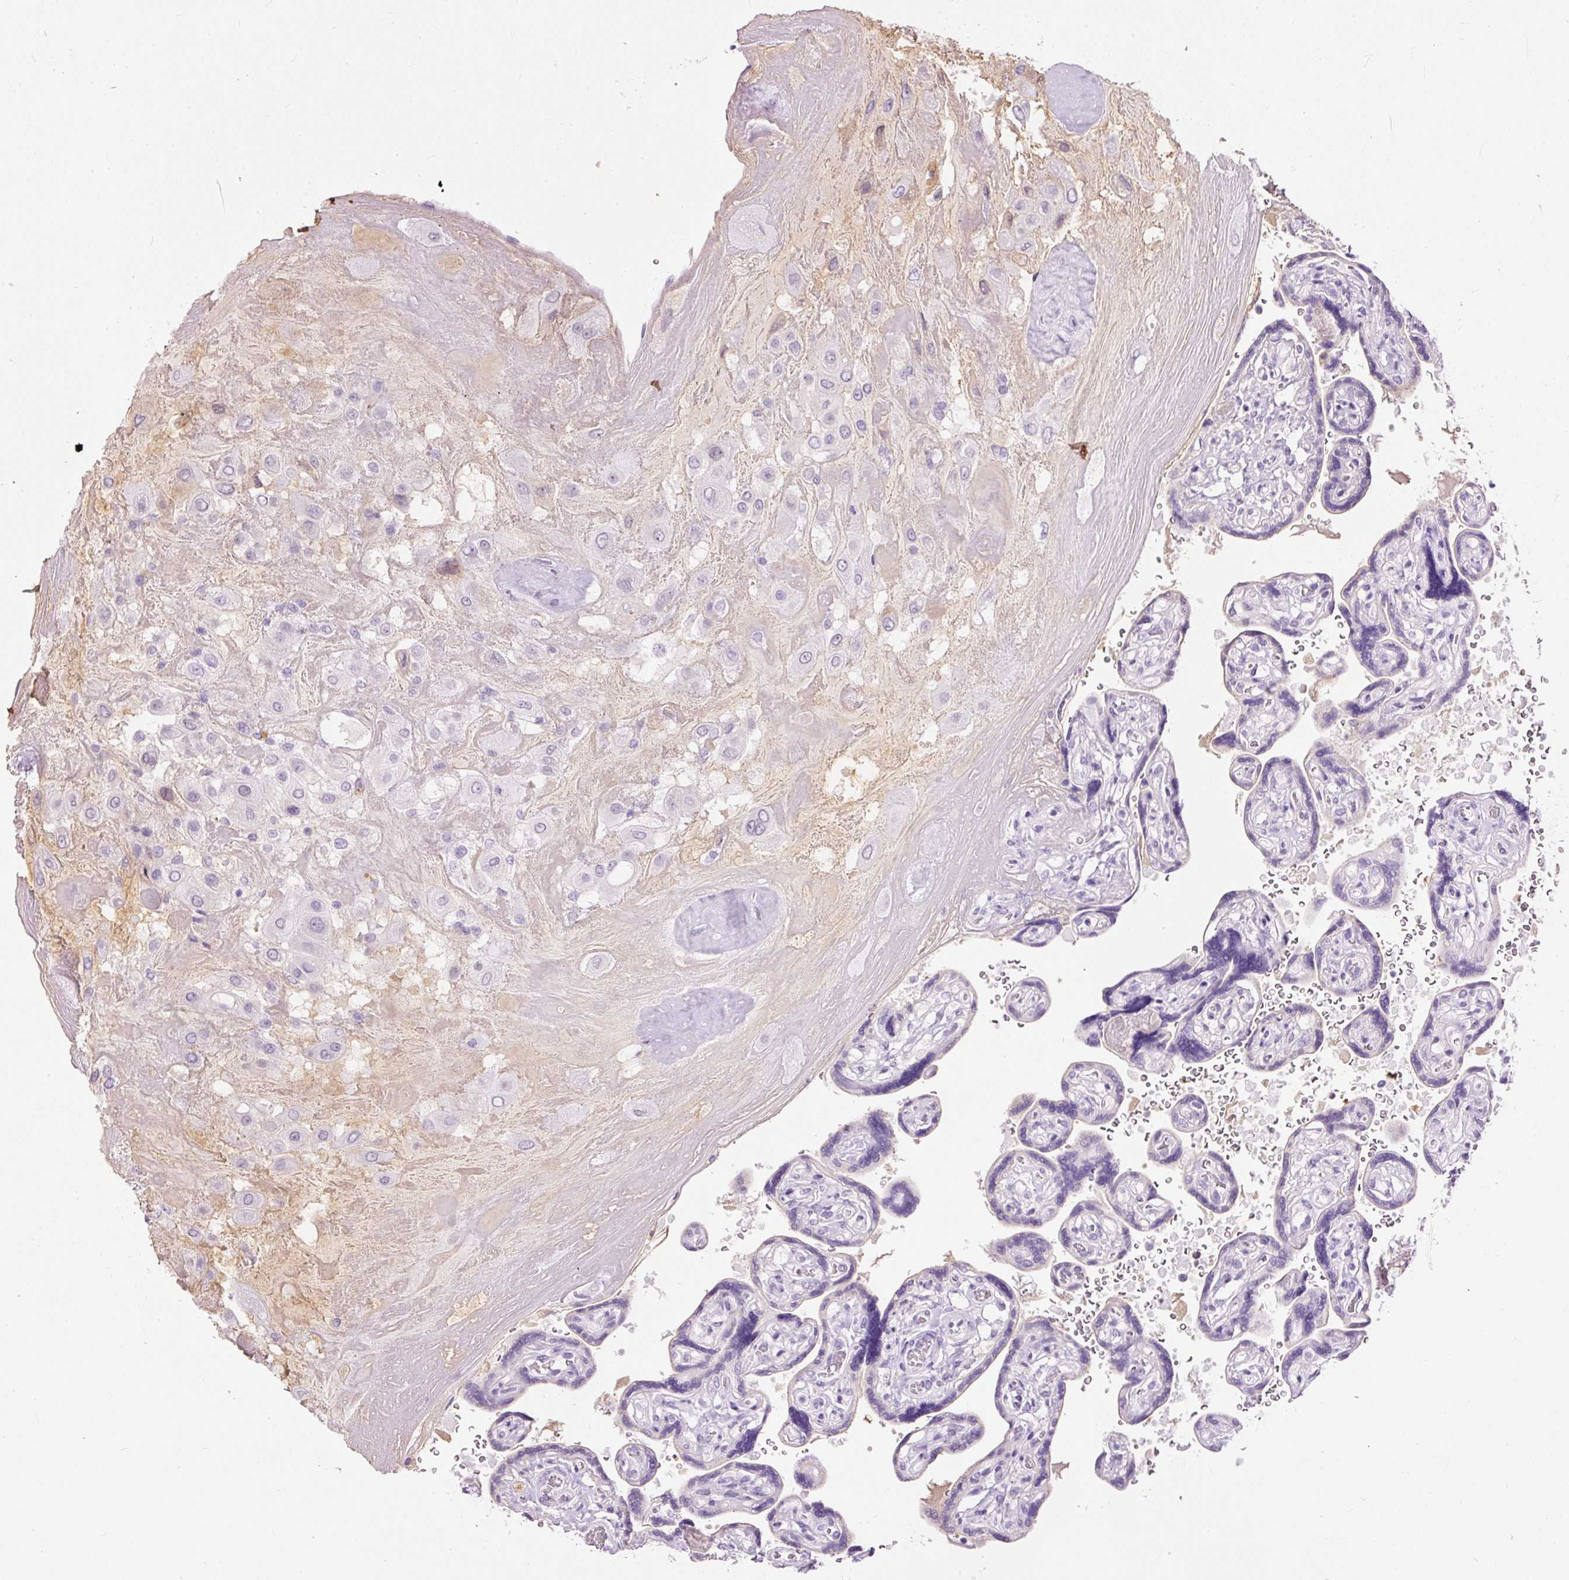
{"staining": {"intensity": "negative", "quantity": "none", "location": "none"}, "tissue": "placenta", "cell_type": "Decidual cells", "image_type": "normal", "snomed": [{"axis": "morphology", "description": "Normal tissue, NOS"}, {"axis": "topography", "description": "Placenta"}], "caption": "DAB (3,3'-diaminobenzidine) immunohistochemical staining of benign placenta displays no significant staining in decidual cells.", "gene": "PRPF38B", "patient": {"sex": "female", "age": 32}}